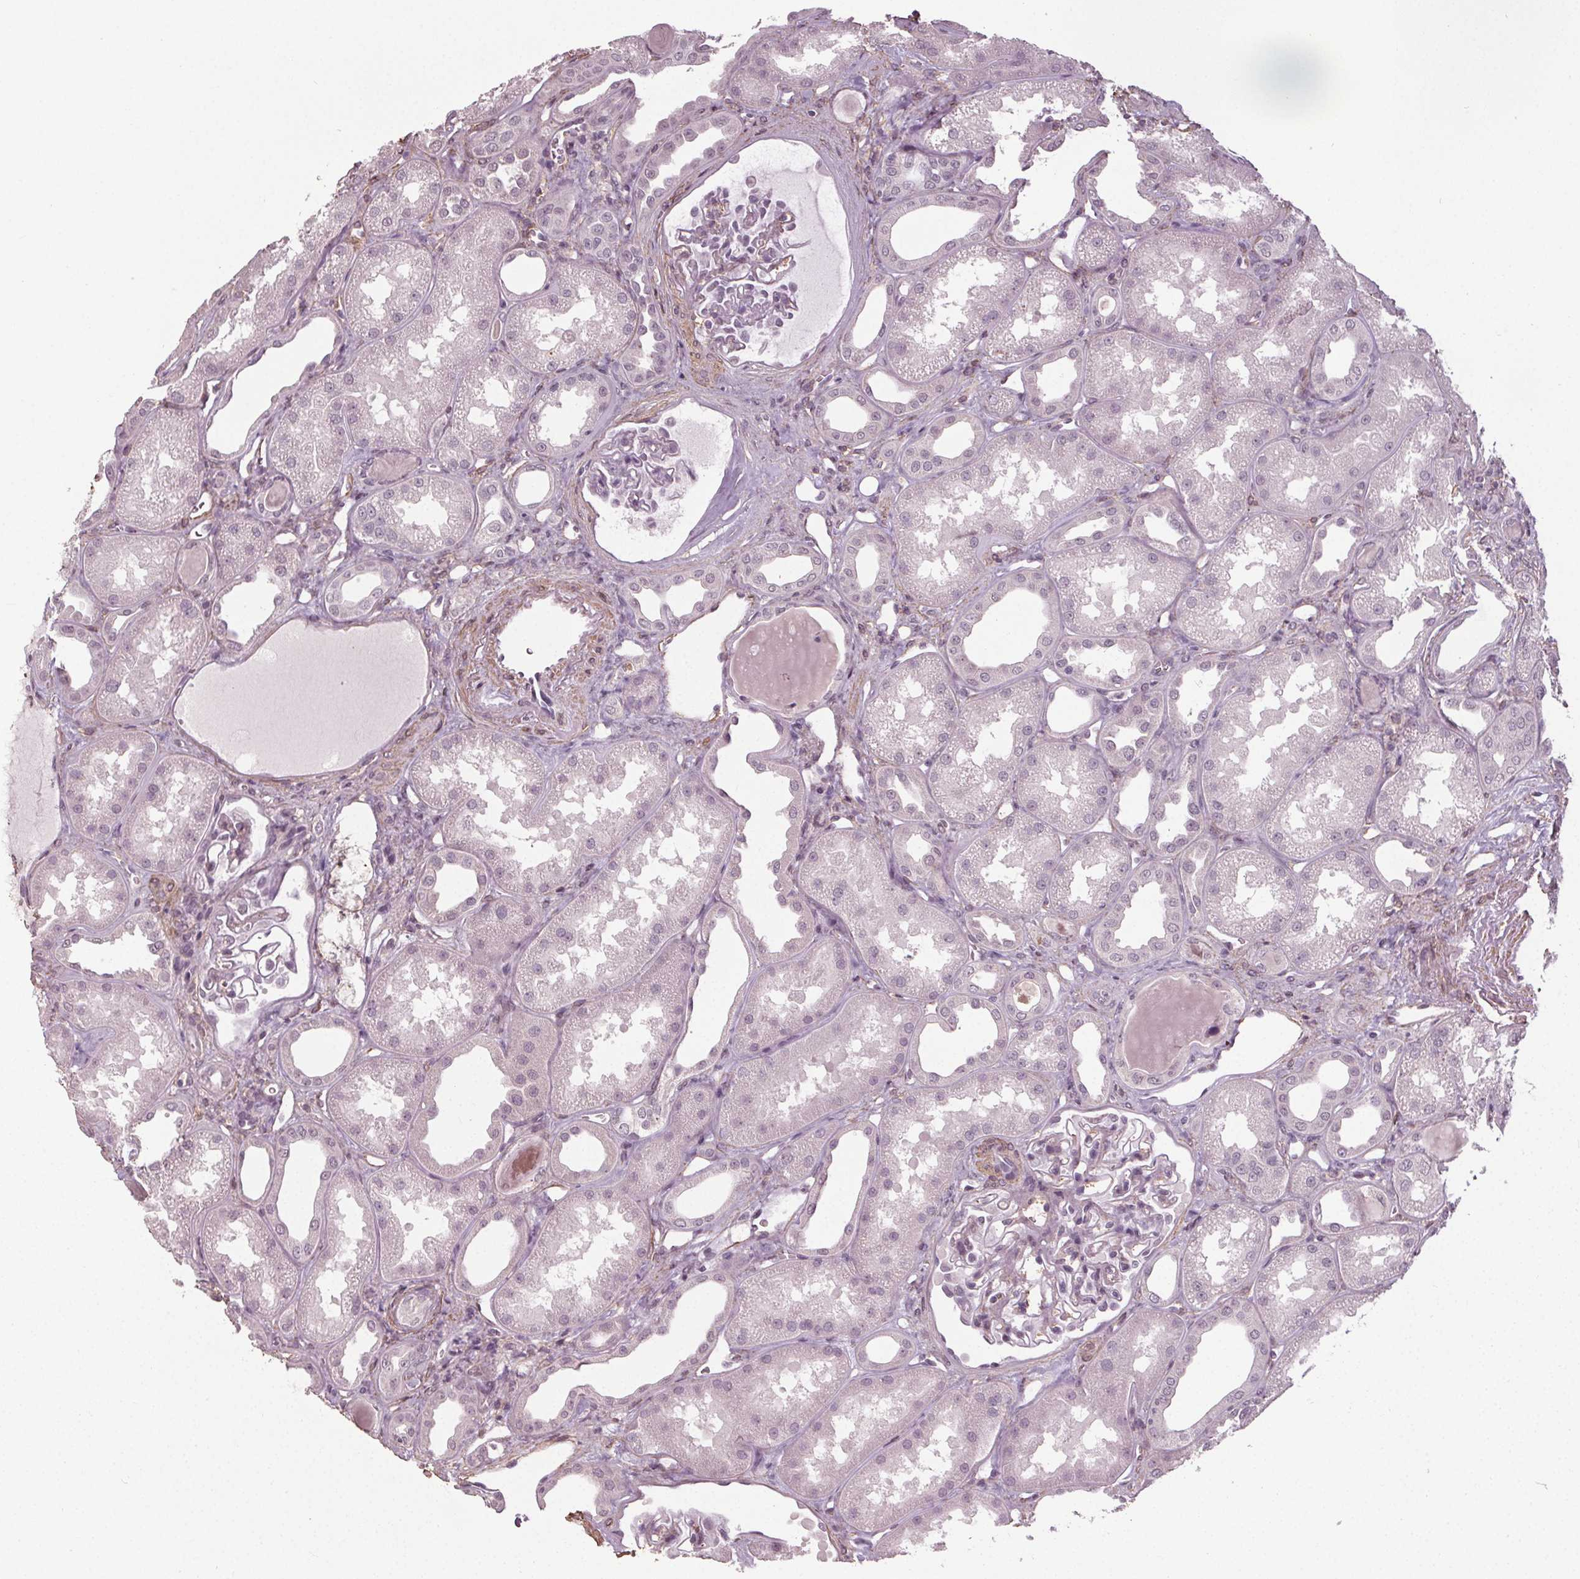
{"staining": {"intensity": "negative", "quantity": "none", "location": "none"}, "tissue": "kidney", "cell_type": "Cells in glomeruli", "image_type": "normal", "snomed": [{"axis": "morphology", "description": "Normal tissue, NOS"}, {"axis": "topography", "description": "Kidney"}], "caption": "Micrograph shows no significant protein positivity in cells in glomeruli of normal kidney. (DAB (3,3'-diaminobenzidine) immunohistochemistry (IHC), high magnification).", "gene": "PKP1", "patient": {"sex": "male", "age": 61}}